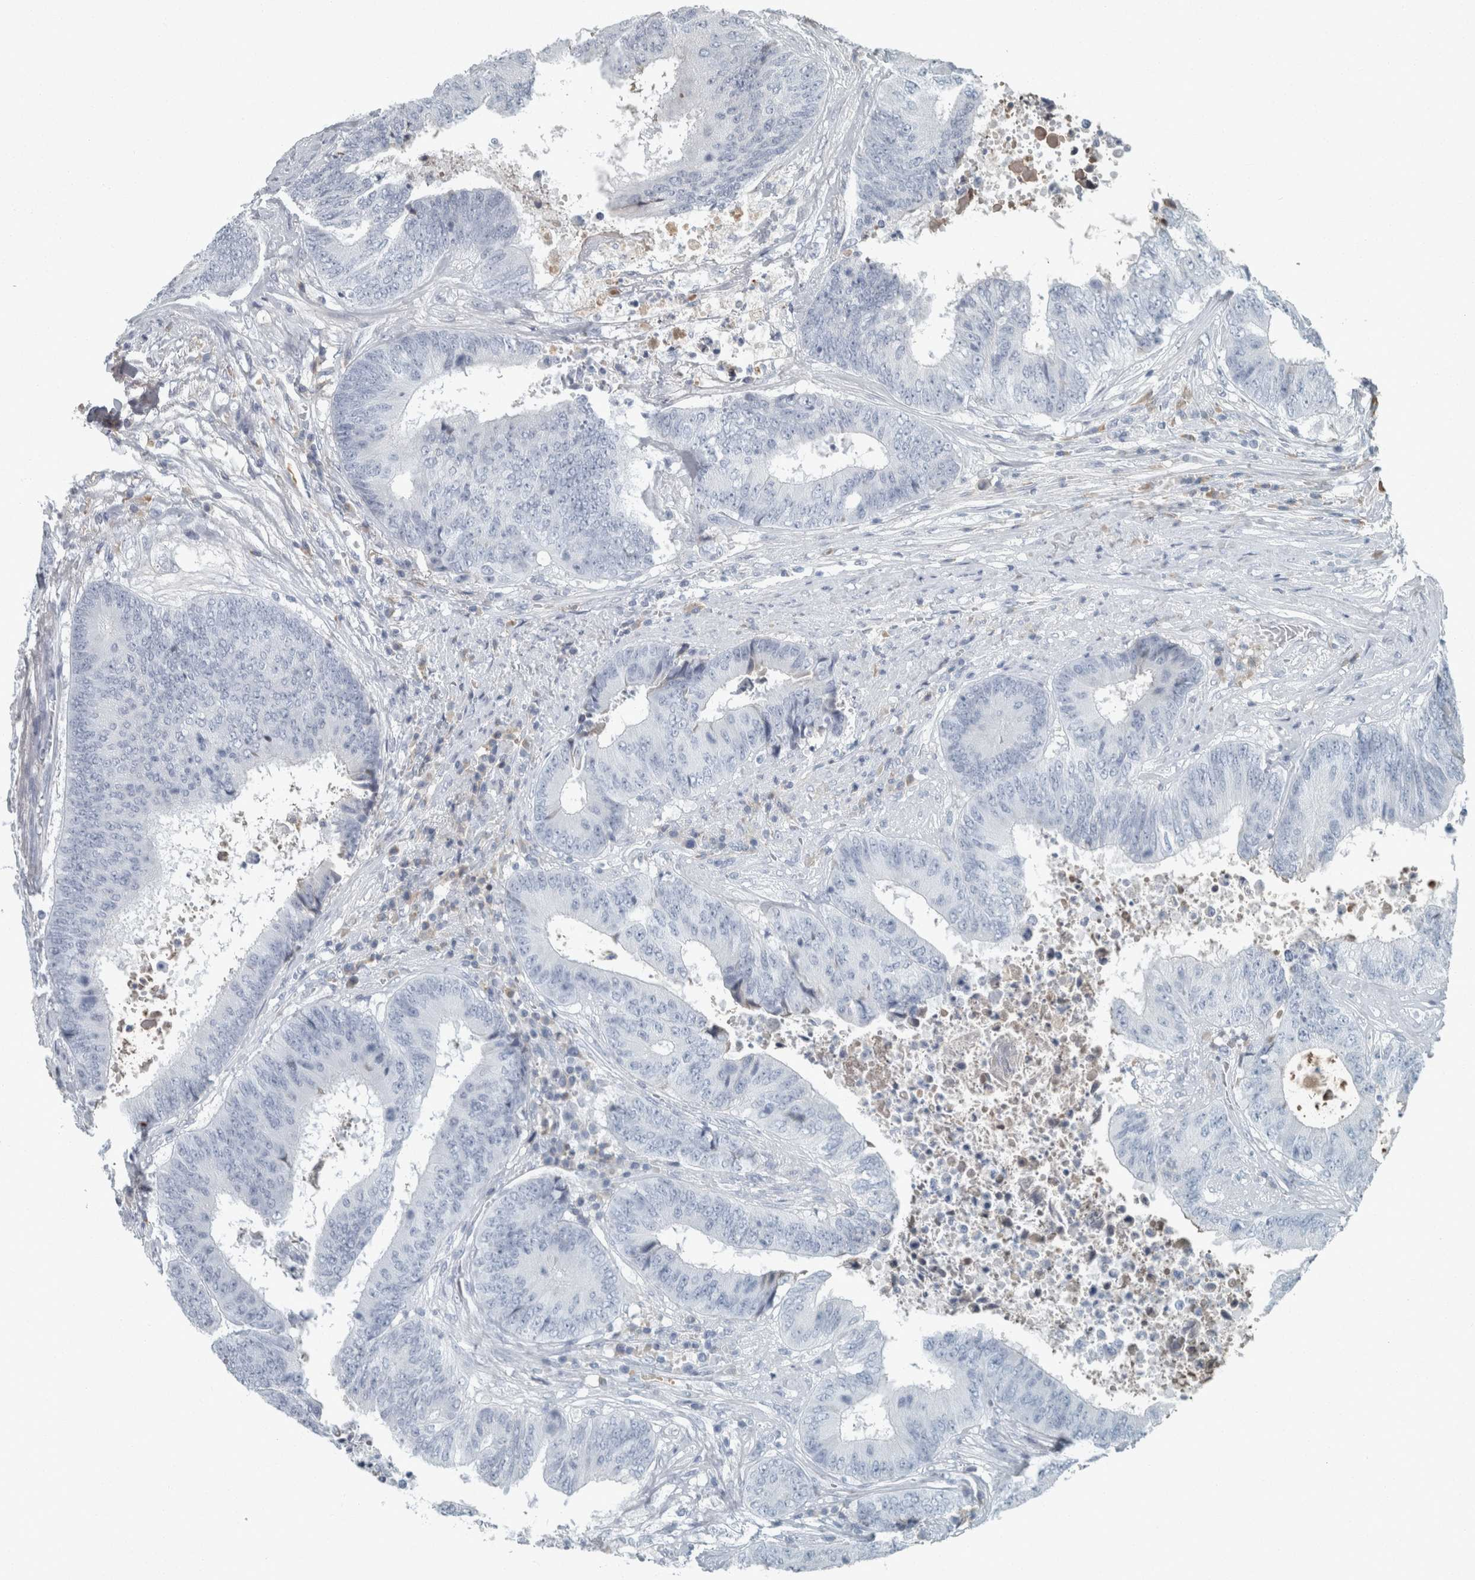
{"staining": {"intensity": "negative", "quantity": "none", "location": "none"}, "tissue": "colorectal cancer", "cell_type": "Tumor cells", "image_type": "cancer", "snomed": [{"axis": "morphology", "description": "Adenocarcinoma, NOS"}, {"axis": "topography", "description": "Rectum"}], "caption": "Image shows no significant protein positivity in tumor cells of colorectal cancer (adenocarcinoma).", "gene": "CHL1", "patient": {"sex": "male", "age": 72}}